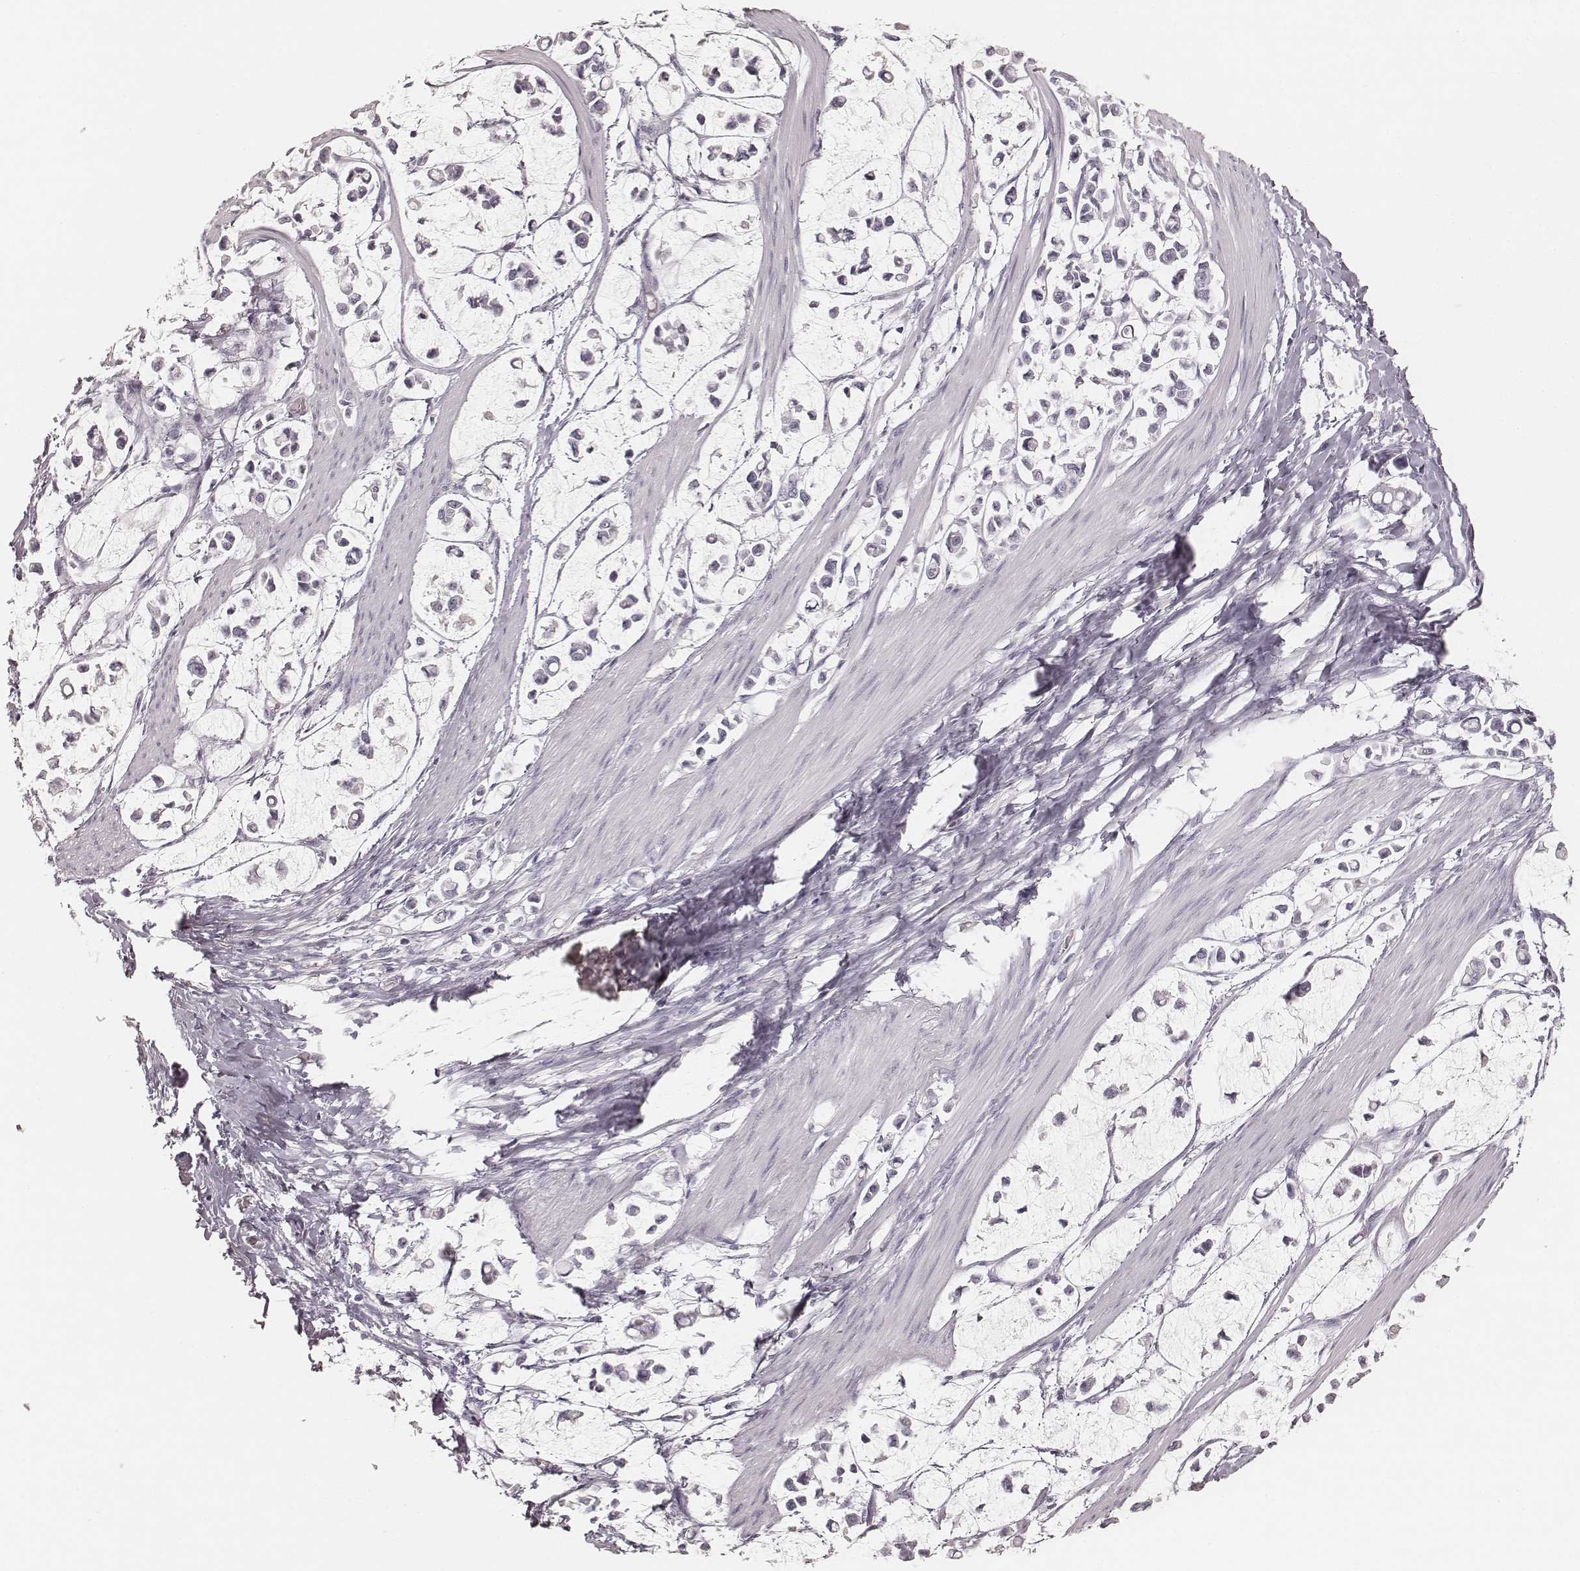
{"staining": {"intensity": "negative", "quantity": "none", "location": "none"}, "tissue": "stomach cancer", "cell_type": "Tumor cells", "image_type": "cancer", "snomed": [{"axis": "morphology", "description": "Adenocarcinoma, NOS"}, {"axis": "topography", "description": "Stomach"}], "caption": "High power microscopy photomicrograph of an immunohistochemistry (IHC) micrograph of adenocarcinoma (stomach), revealing no significant expression in tumor cells.", "gene": "KRT26", "patient": {"sex": "male", "age": 82}}